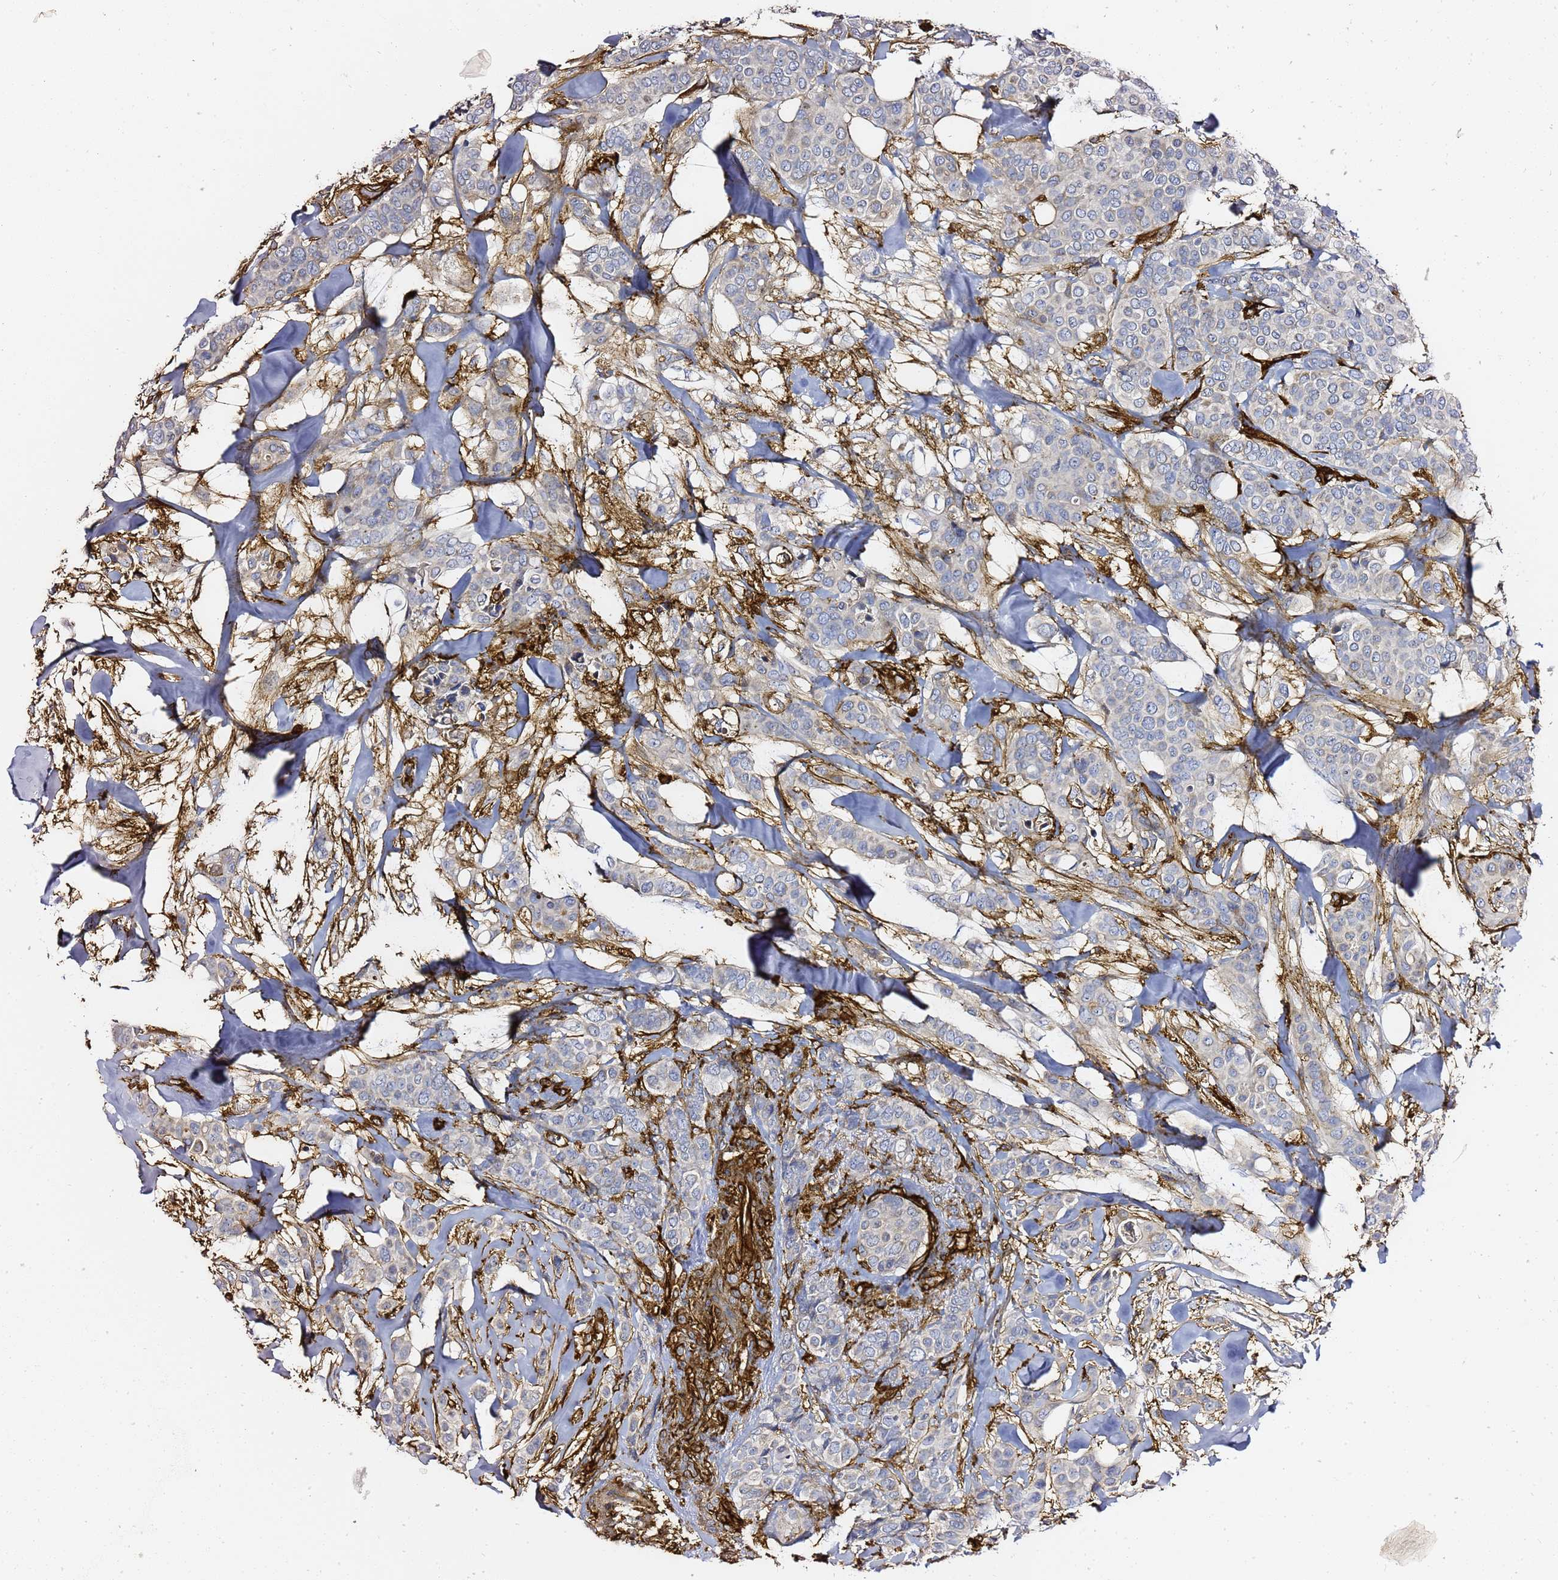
{"staining": {"intensity": "negative", "quantity": "none", "location": "none"}, "tissue": "breast cancer", "cell_type": "Tumor cells", "image_type": "cancer", "snomed": [{"axis": "morphology", "description": "Lobular carcinoma"}, {"axis": "topography", "description": "Breast"}], "caption": "Immunohistochemistry photomicrograph of neoplastic tissue: human breast lobular carcinoma stained with DAB demonstrates no significant protein expression in tumor cells.", "gene": "ZBTB8OS", "patient": {"sex": "female", "age": 51}}